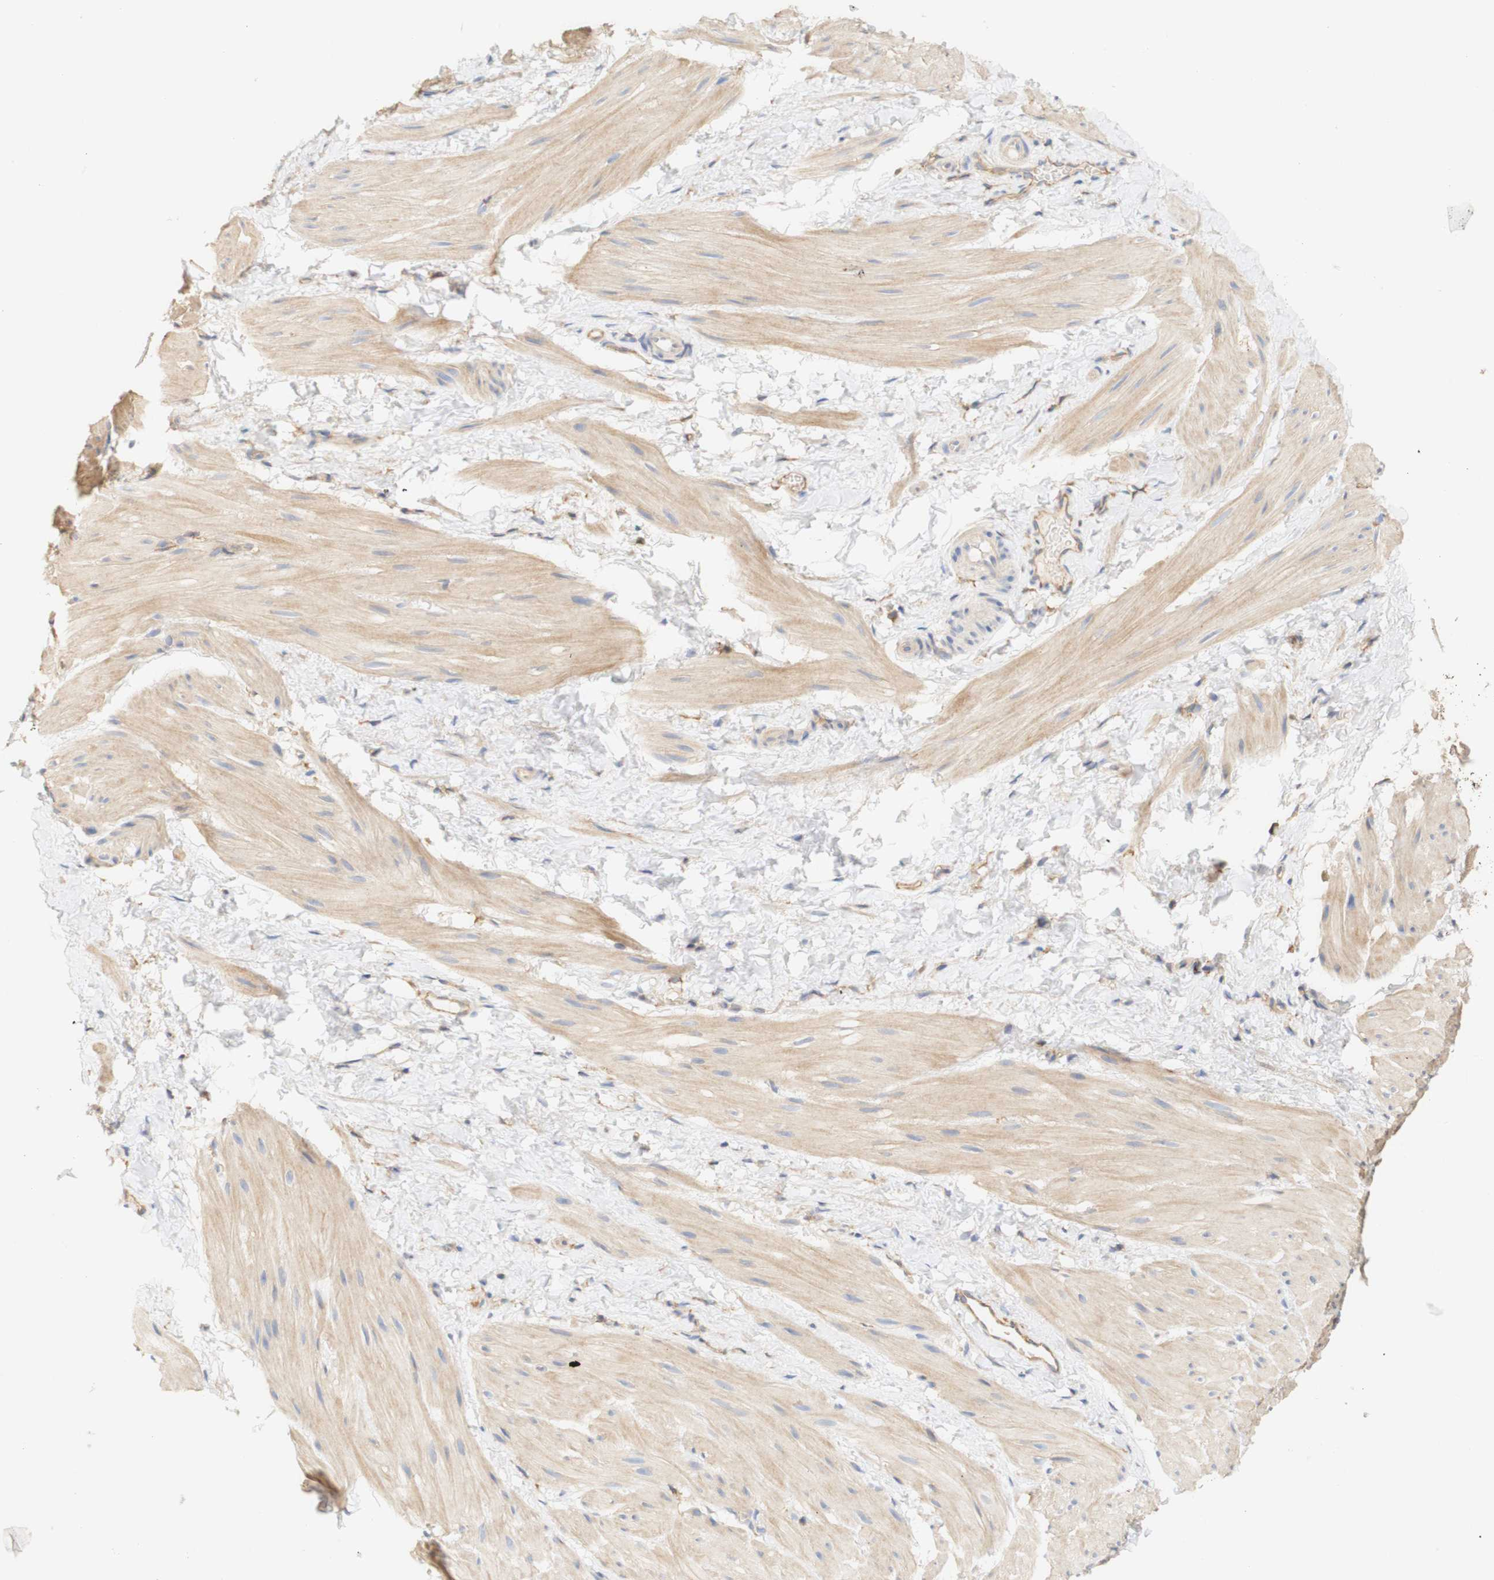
{"staining": {"intensity": "weak", "quantity": ">75%", "location": "cytoplasmic/membranous"}, "tissue": "smooth muscle", "cell_type": "Smooth muscle cells", "image_type": "normal", "snomed": [{"axis": "morphology", "description": "Normal tissue, NOS"}, {"axis": "topography", "description": "Smooth muscle"}], "caption": "Smooth muscle cells display low levels of weak cytoplasmic/membranous staining in approximately >75% of cells in normal smooth muscle. Using DAB (brown) and hematoxylin (blue) stains, captured at high magnification using brightfield microscopy.", "gene": "PCDH7", "patient": {"sex": "male", "age": 16}}